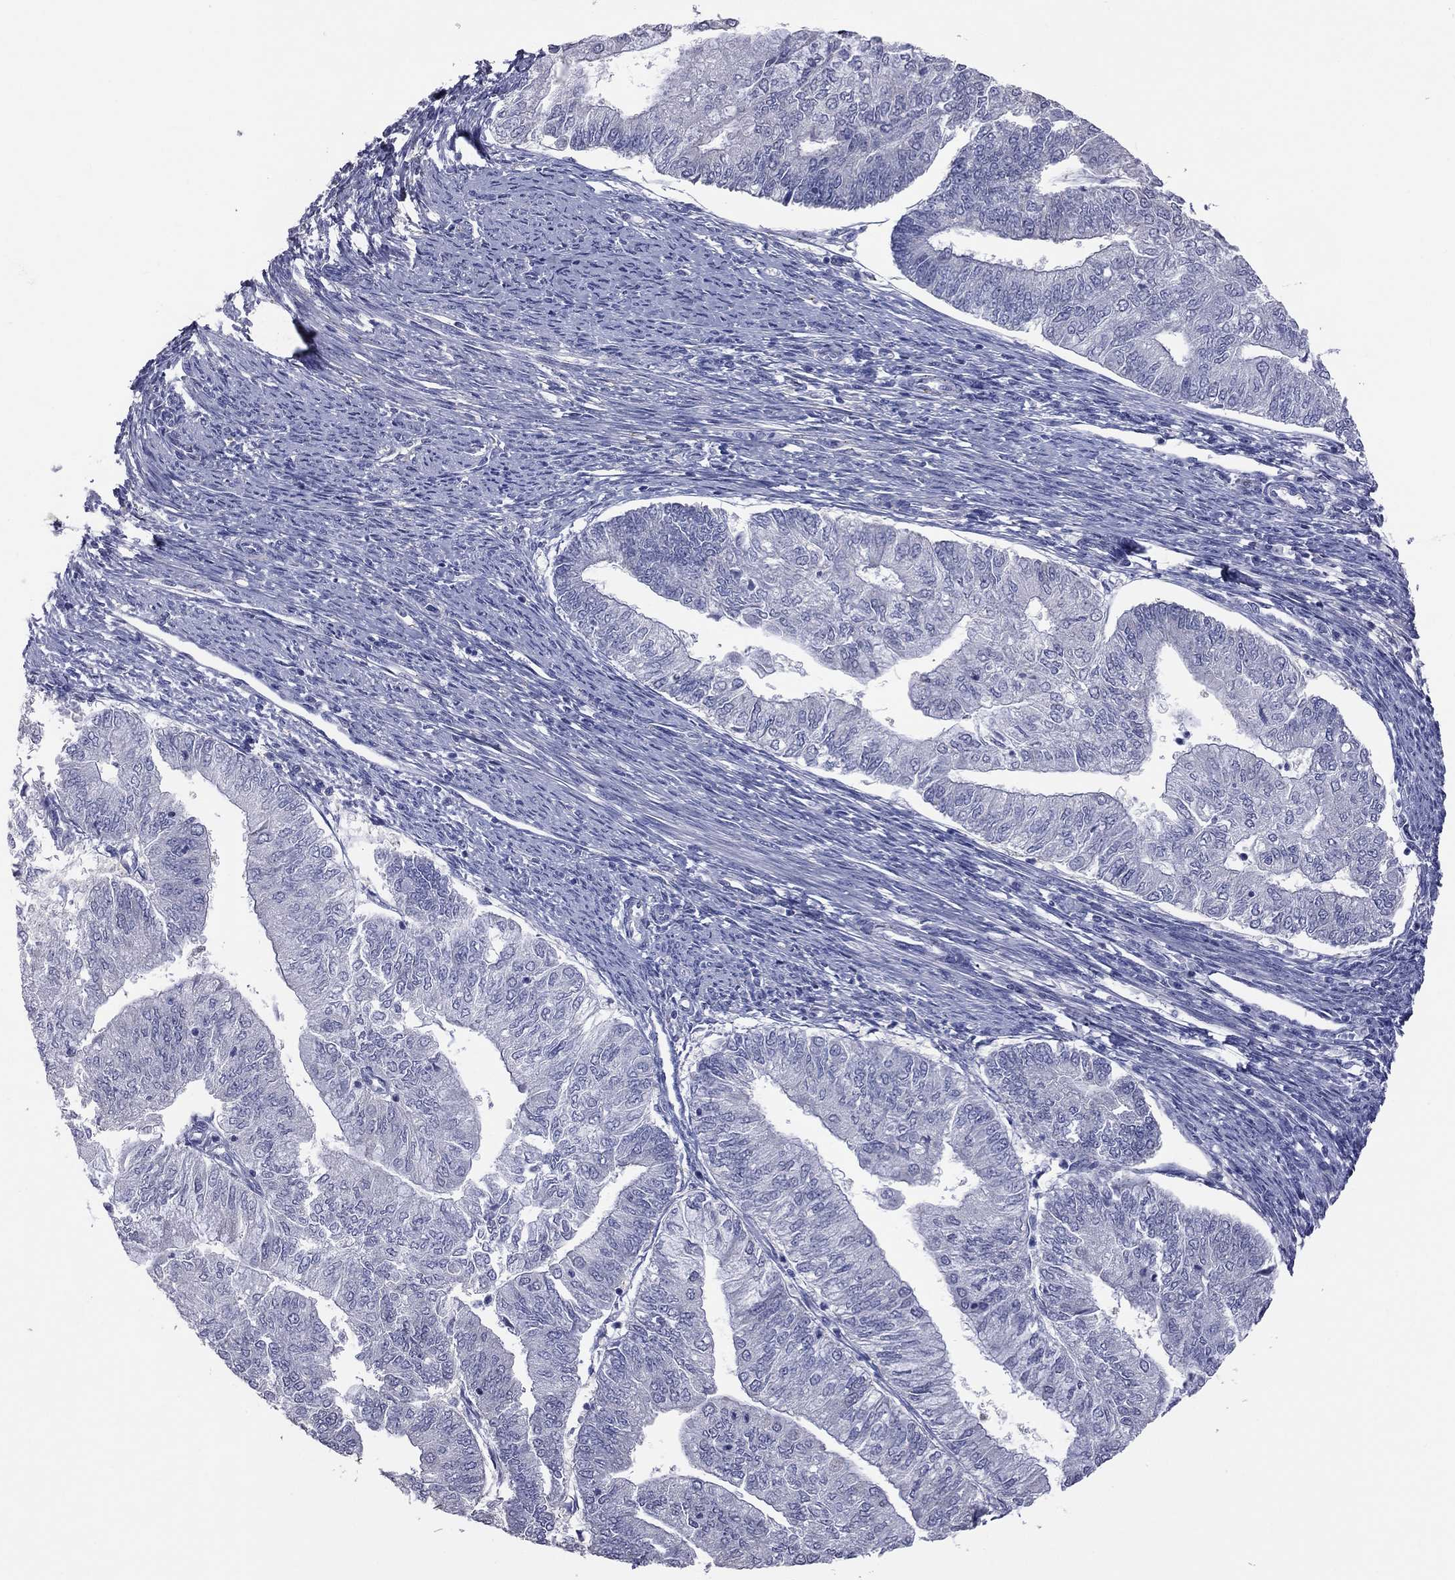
{"staining": {"intensity": "negative", "quantity": "none", "location": "none"}, "tissue": "endometrial cancer", "cell_type": "Tumor cells", "image_type": "cancer", "snomed": [{"axis": "morphology", "description": "Adenocarcinoma, NOS"}, {"axis": "topography", "description": "Endometrium"}], "caption": "Tumor cells show no significant protein staining in endometrial cancer. (DAB IHC visualized using brightfield microscopy, high magnification).", "gene": "HYLS1", "patient": {"sex": "female", "age": 59}}